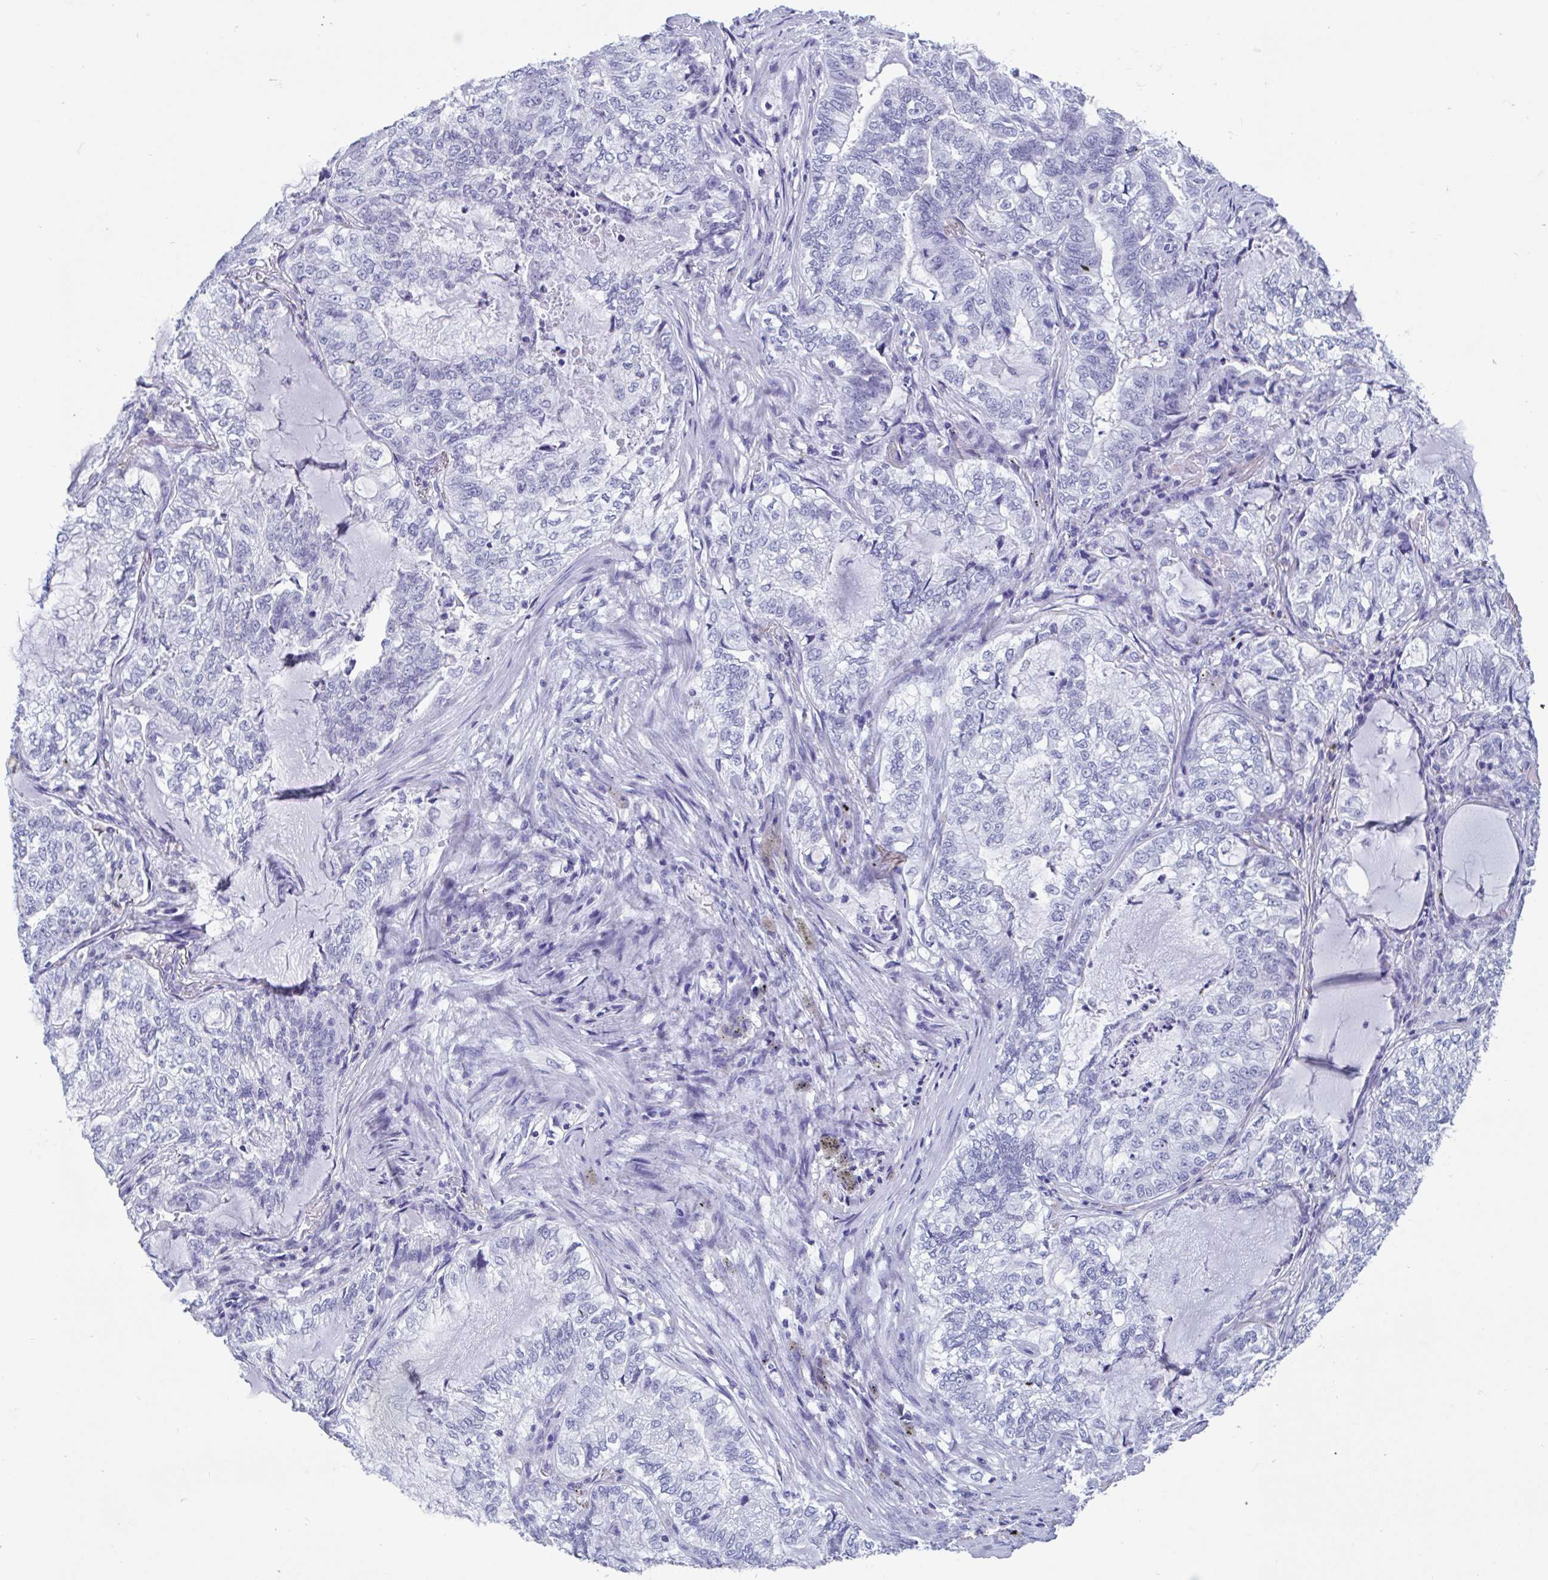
{"staining": {"intensity": "negative", "quantity": "none", "location": "none"}, "tissue": "lung cancer", "cell_type": "Tumor cells", "image_type": "cancer", "snomed": [{"axis": "morphology", "description": "Adenocarcinoma, NOS"}, {"axis": "topography", "description": "Lymph node"}, {"axis": "topography", "description": "Lung"}], "caption": "This micrograph is of adenocarcinoma (lung) stained with immunohistochemistry to label a protein in brown with the nuclei are counter-stained blue. There is no expression in tumor cells.", "gene": "CDX4", "patient": {"sex": "male", "age": 66}}